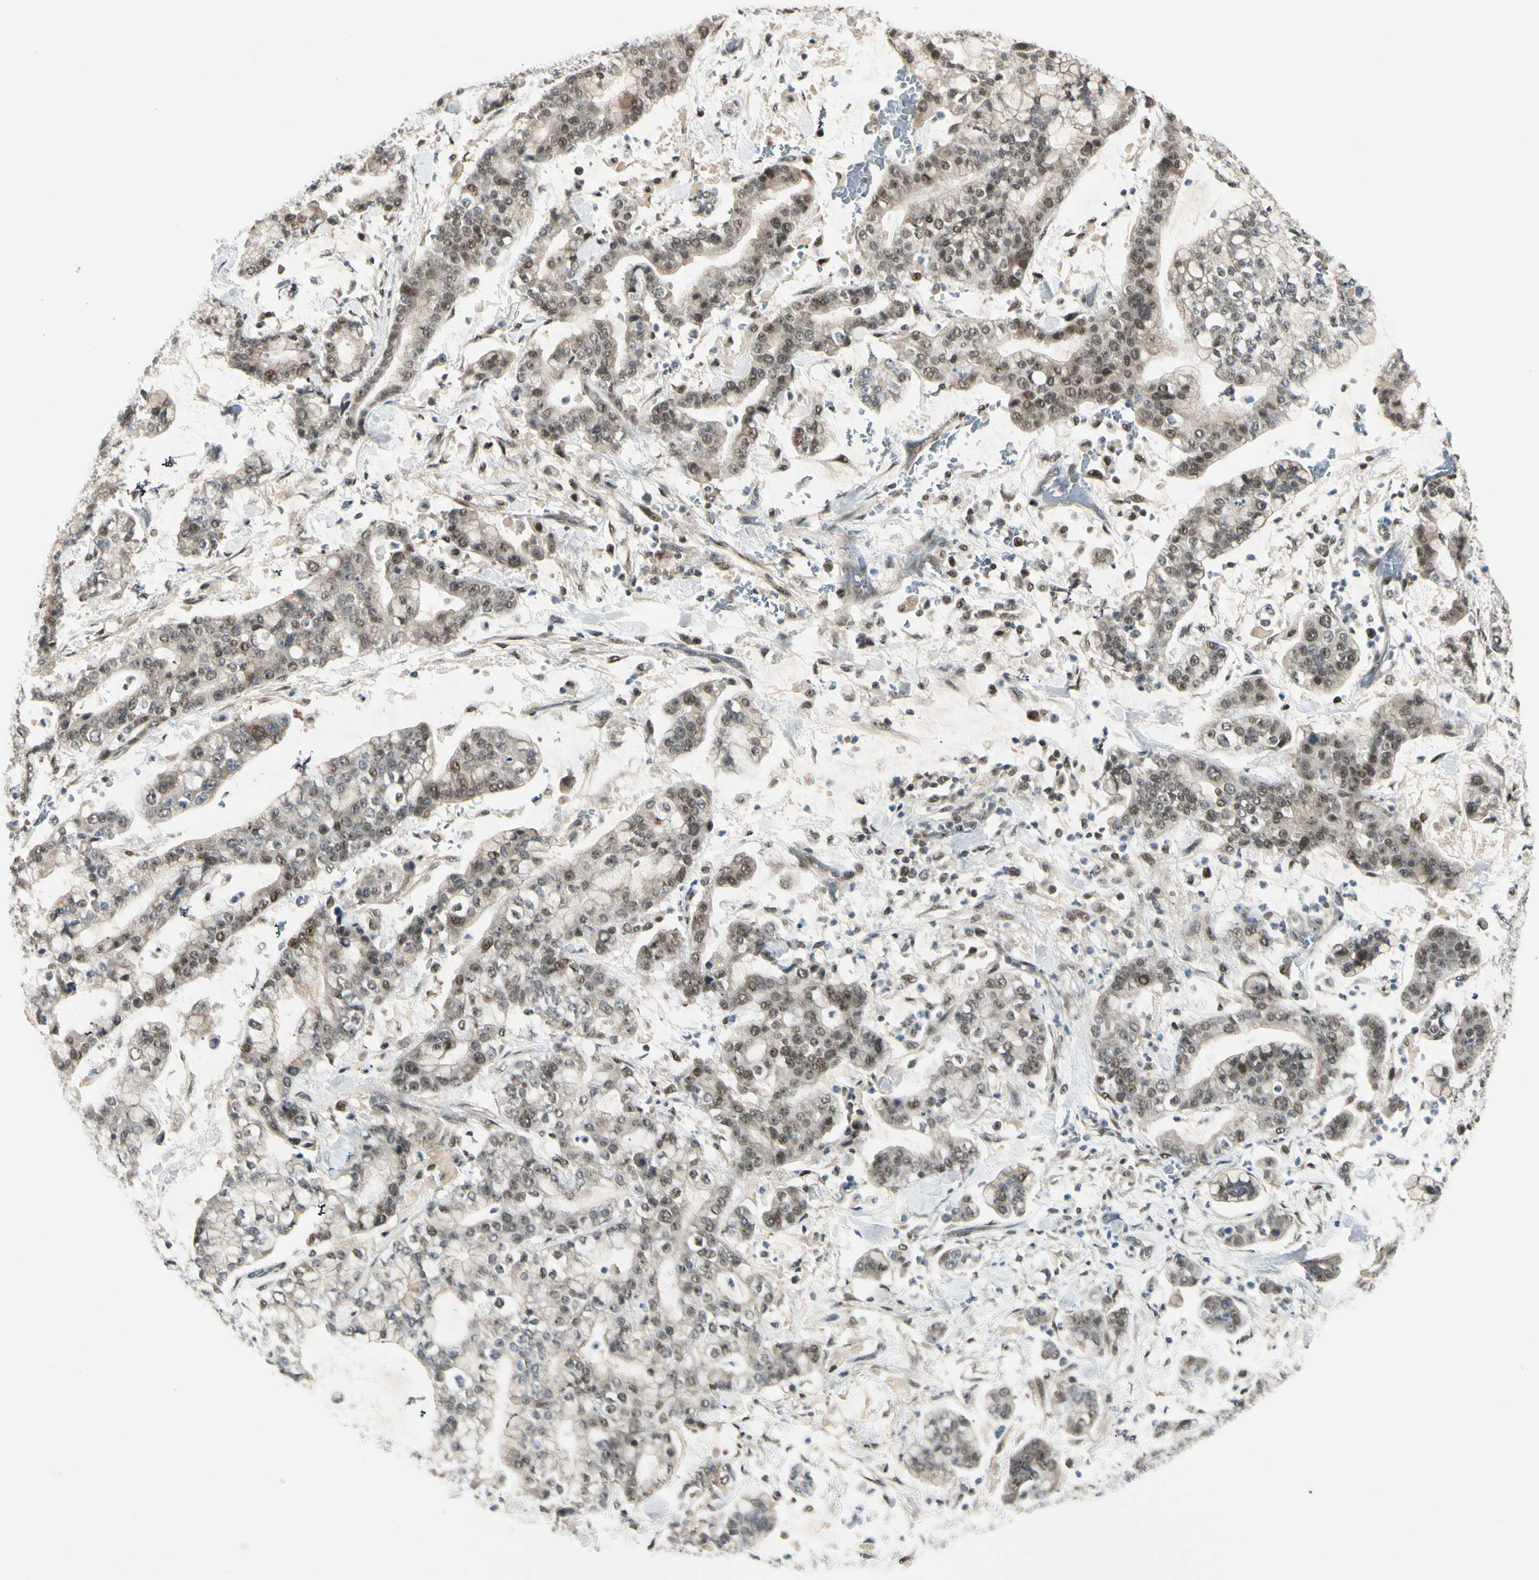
{"staining": {"intensity": "moderate", "quantity": "25%-75%", "location": "nuclear"}, "tissue": "stomach cancer", "cell_type": "Tumor cells", "image_type": "cancer", "snomed": [{"axis": "morphology", "description": "Normal tissue, NOS"}, {"axis": "morphology", "description": "Adenocarcinoma, NOS"}, {"axis": "topography", "description": "Stomach, upper"}, {"axis": "topography", "description": "Stomach"}], "caption": "Immunohistochemistry (IHC) image of stomach cancer stained for a protein (brown), which exhibits medium levels of moderate nuclear staining in about 25%-75% of tumor cells.", "gene": "GTF3A", "patient": {"sex": "male", "age": 76}}